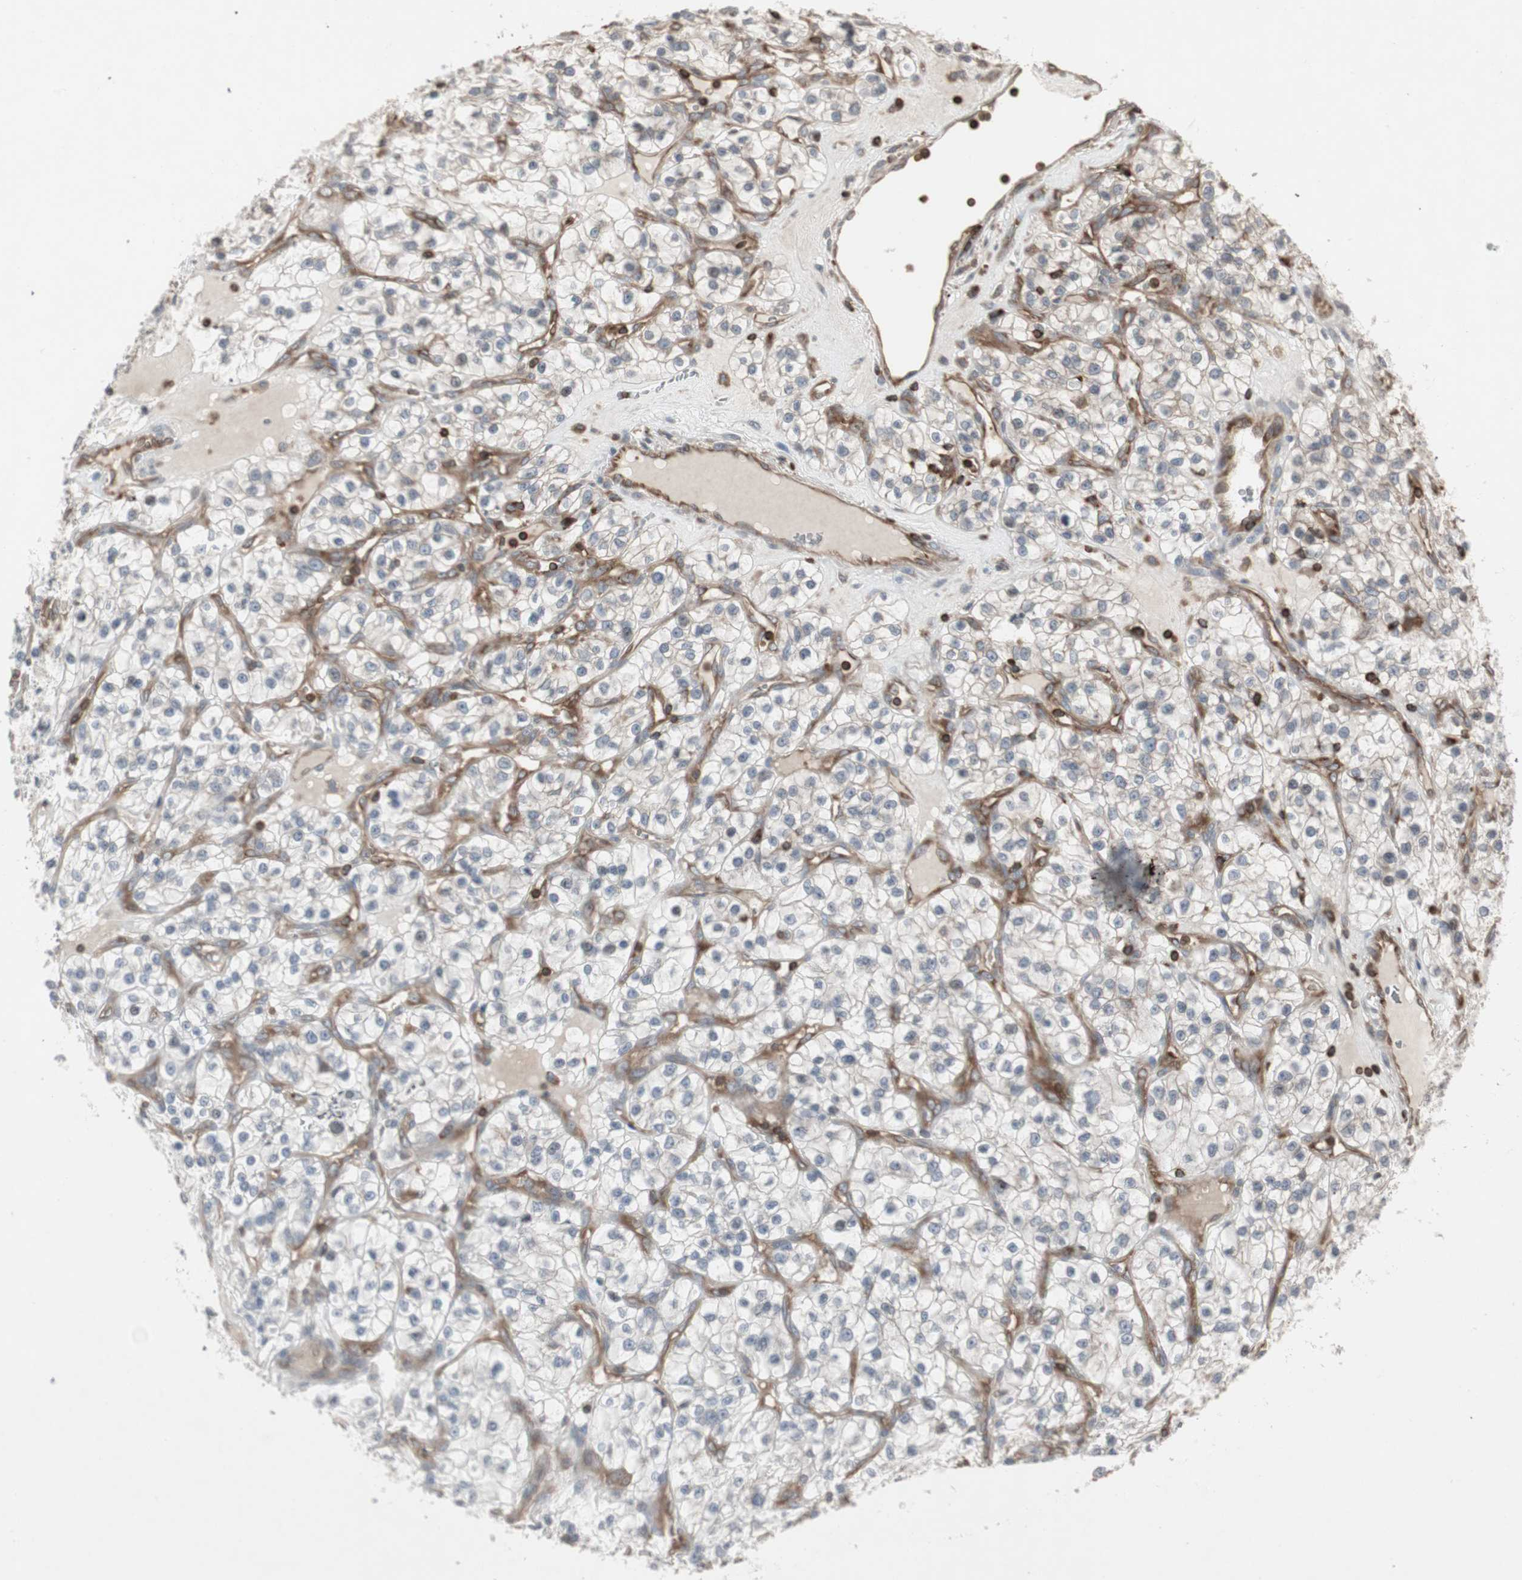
{"staining": {"intensity": "negative", "quantity": "none", "location": "none"}, "tissue": "renal cancer", "cell_type": "Tumor cells", "image_type": "cancer", "snomed": [{"axis": "morphology", "description": "Adenocarcinoma, NOS"}, {"axis": "topography", "description": "Kidney"}], "caption": "The histopathology image exhibits no significant positivity in tumor cells of adenocarcinoma (renal). Nuclei are stained in blue.", "gene": "ARHGEF1", "patient": {"sex": "female", "age": 57}}